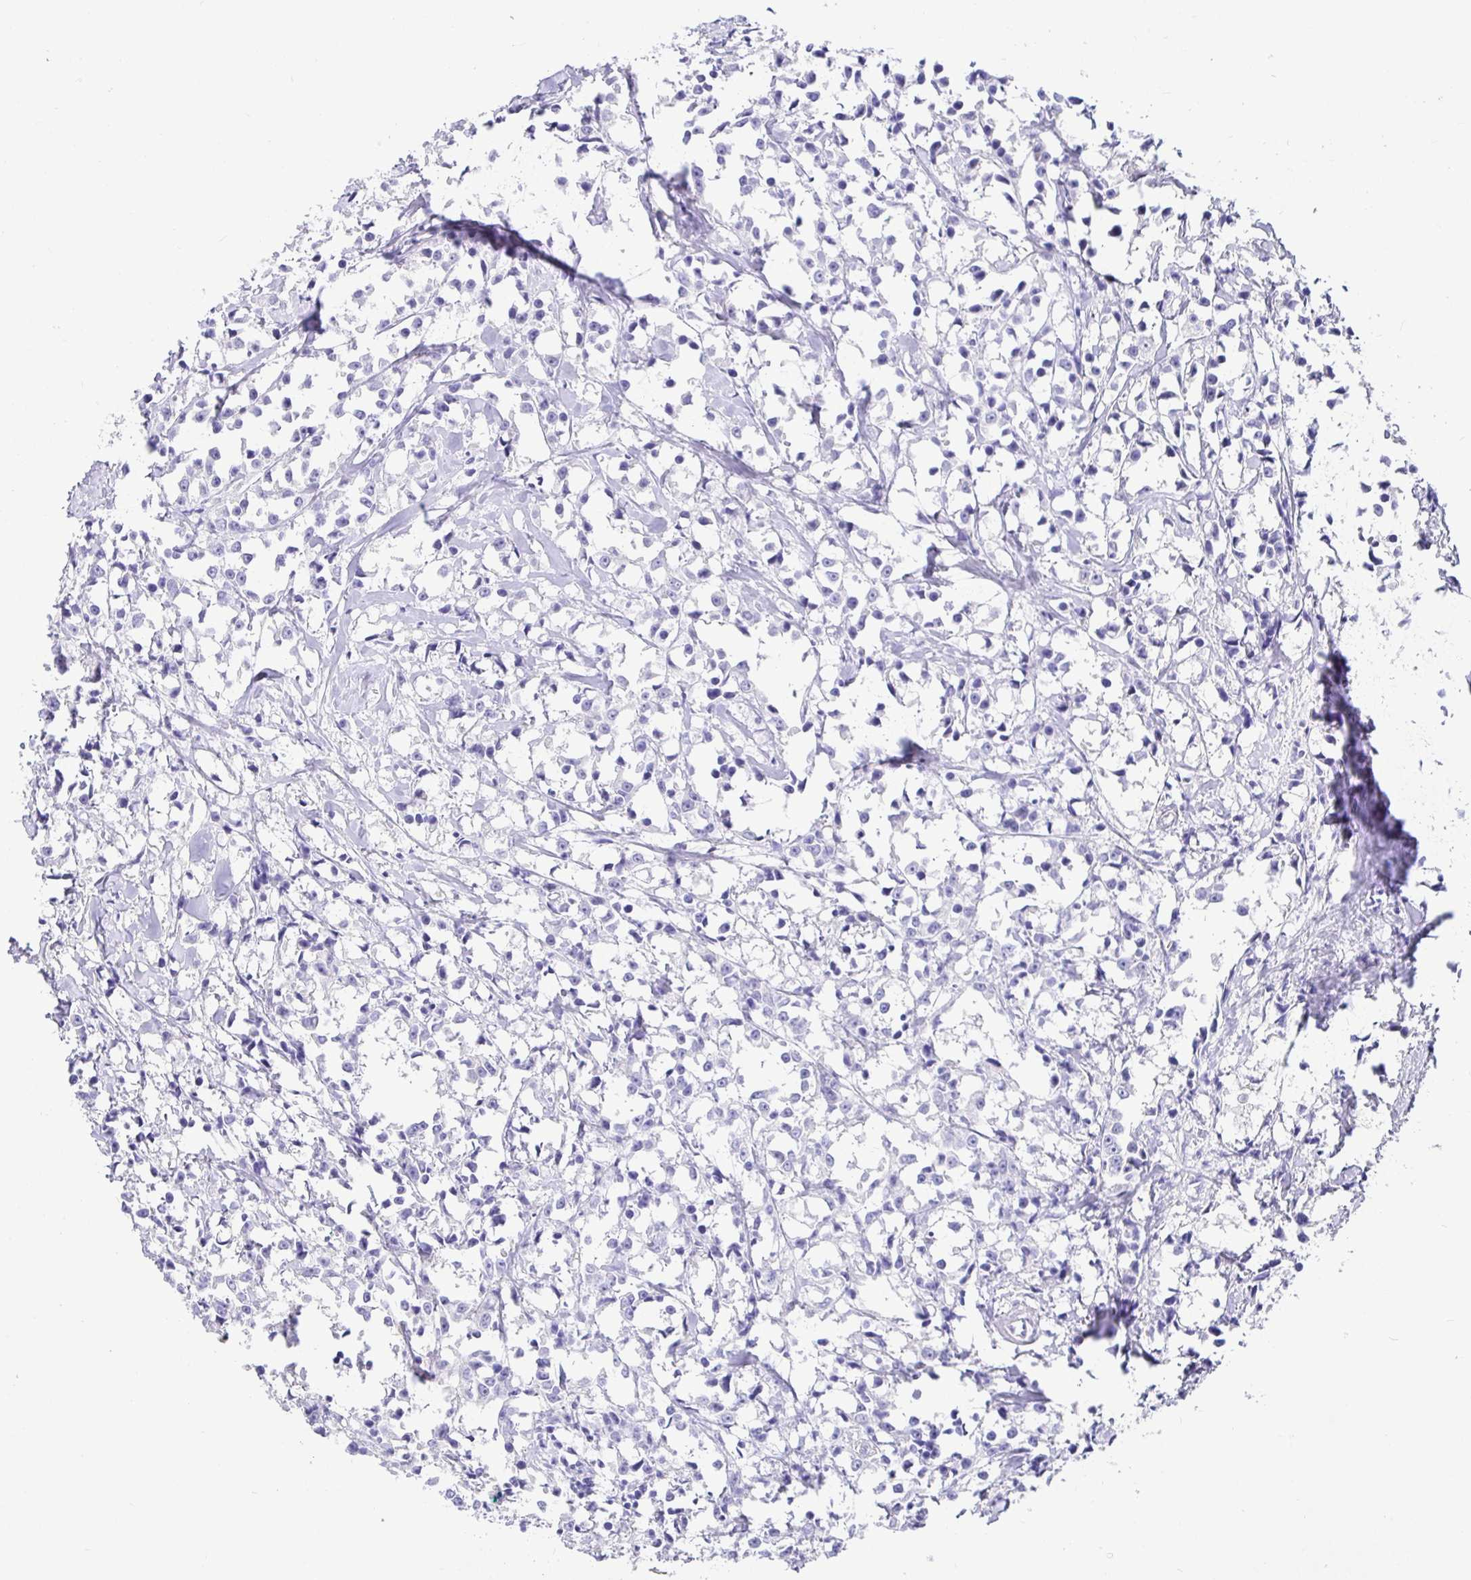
{"staining": {"intensity": "negative", "quantity": "none", "location": "none"}, "tissue": "breast cancer", "cell_type": "Tumor cells", "image_type": "cancer", "snomed": [{"axis": "morphology", "description": "Duct carcinoma"}, {"axis": "topography", "description": "Breast"}], "caption": "A photomicrograph of human breast cancer (infiltrating ductal carcinoma) is negative for staining in tumor cells. (DAB immunohistochemistry with hematoxylin counter stain).", "gene": "TPTE", "patient": {"sex": "female", "age": 80}}